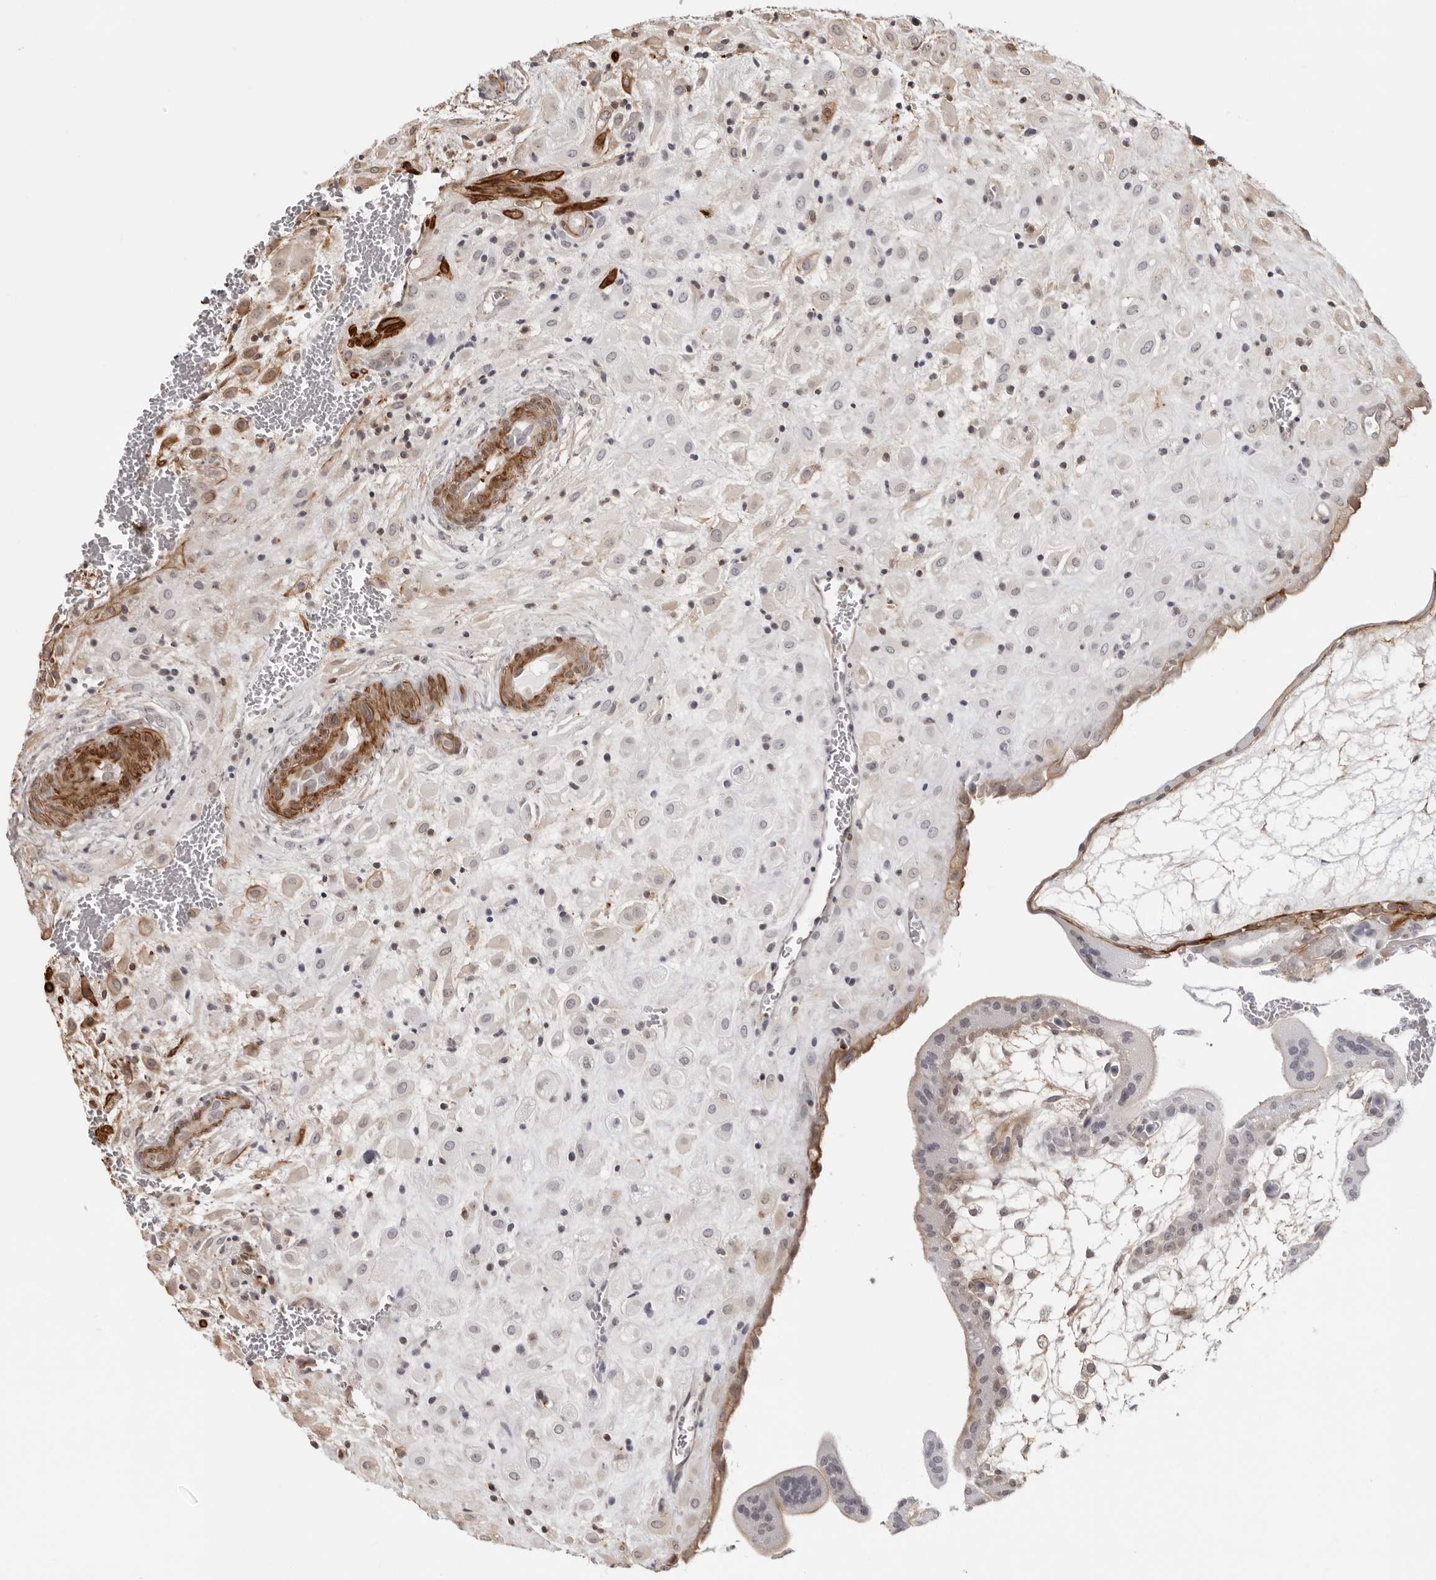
{"staining": {"intensity": "negative", "quantity": "none", "location": "none"}, "tissue": "placenta", "cell_type": "Decidual cells", "image_type": "normal", "snomed": [{"axis": "morphology", "description": "Normal tissue, NOS"}, {"axis": "topography", "description": "Placenta"}], "caption": "Immunohistochemistry (IHC) photomicrograph of normal human placenta stained for a protein (brown), which reveals no expression in decidual cells. (DAB immunohistochemistry (IHC) with hematoxylin counter stain).", "gene": "UNK", "patient": {"sex": "female", "age": 35}}